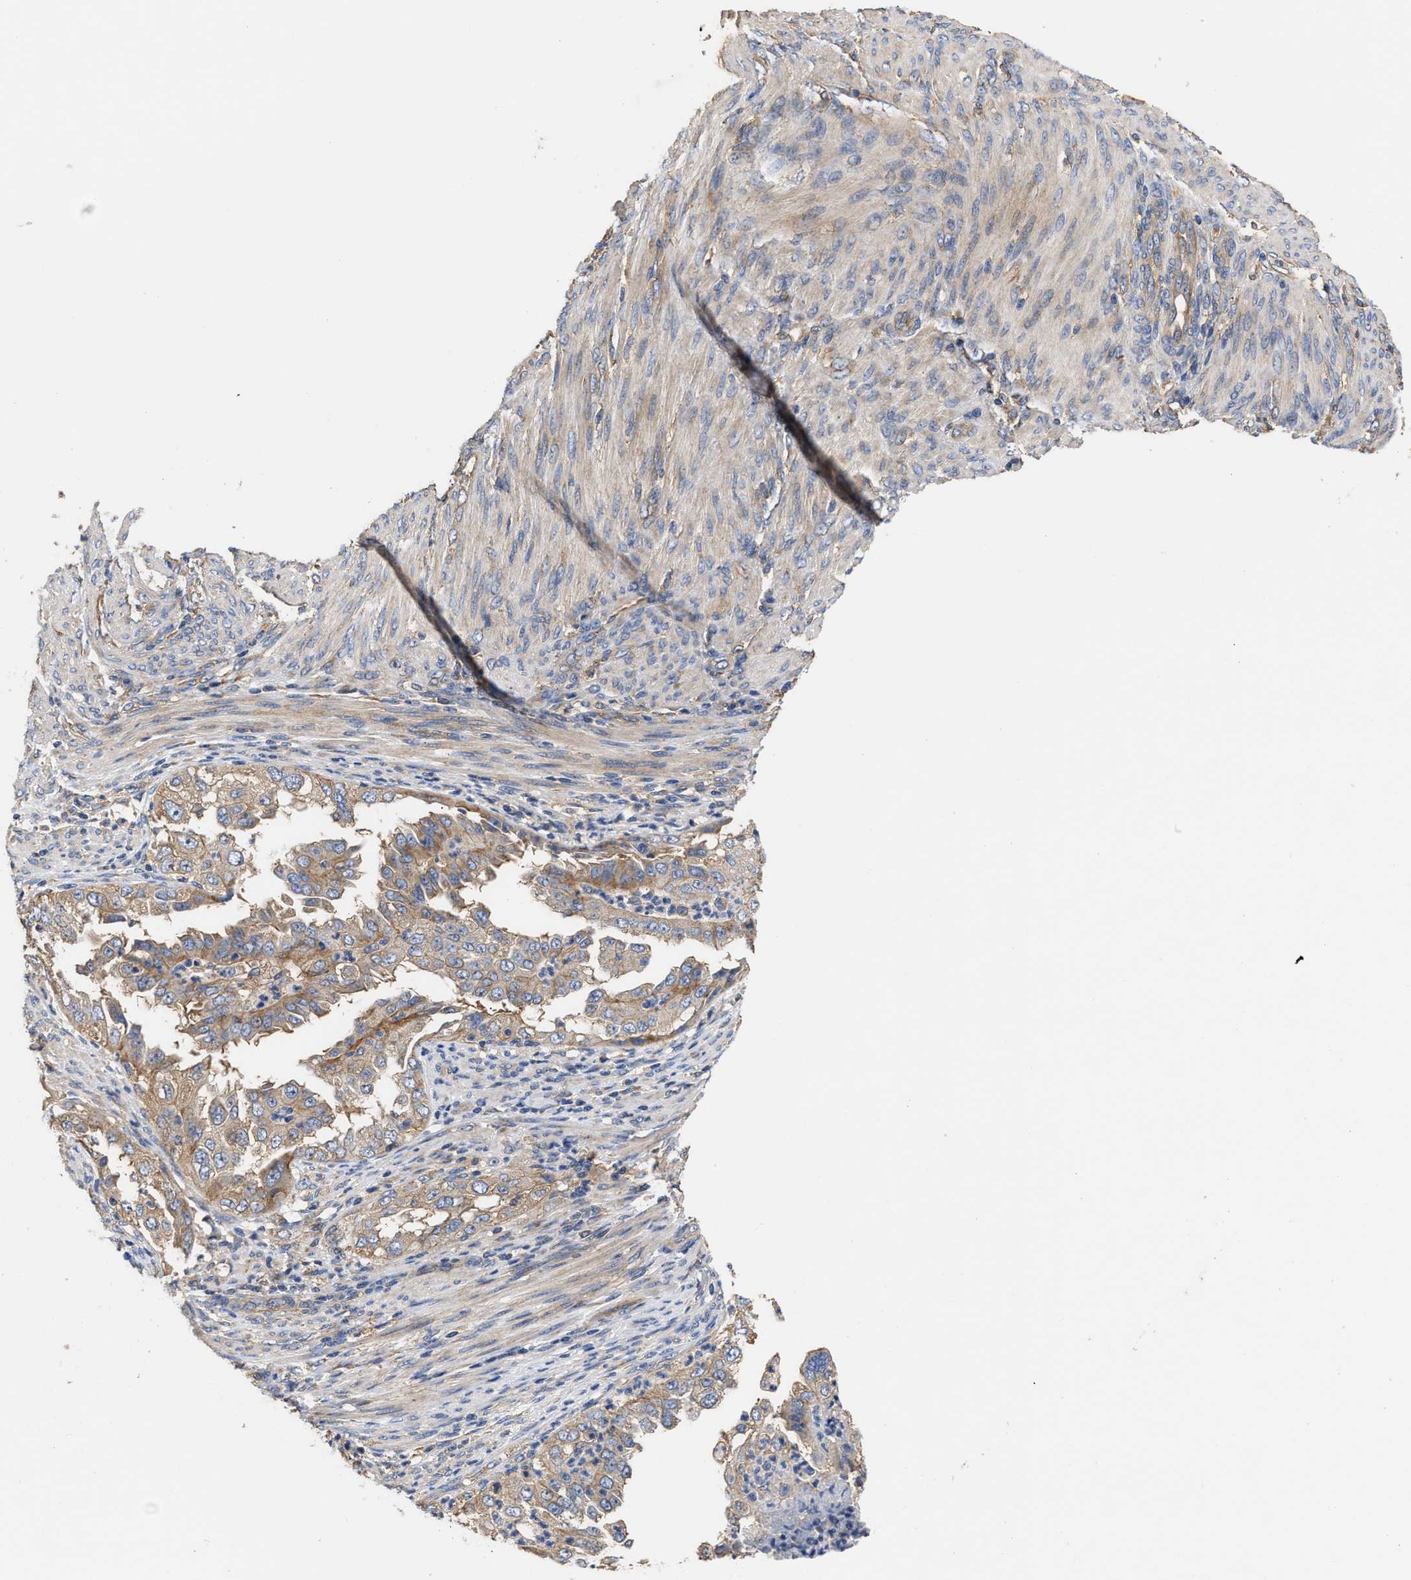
{"staining": {"intensity": "weak", "quantity": ">75%", "location": "cytoplasmic/membranous"}, "tissue": "endometrial cancer", "cell_type": "Tumor cells", "image_type": "cancer", "snomed": [{"axis": "morphology", "description": "Adenocarcinoma, NOS"}, {"axis": "topography", "description": "Endometrium"}], "caption": "An immunohistochemistry (IHC) photomicrograph of neoplastic tissue is shown. Protein staining in brown shows weak cytoplasmic/membranous positivity in endometrial cancer (adenocarcinoma) within tumor cells.", "gene": "KLB", "patient": {"sex": "female", "age": 85}}